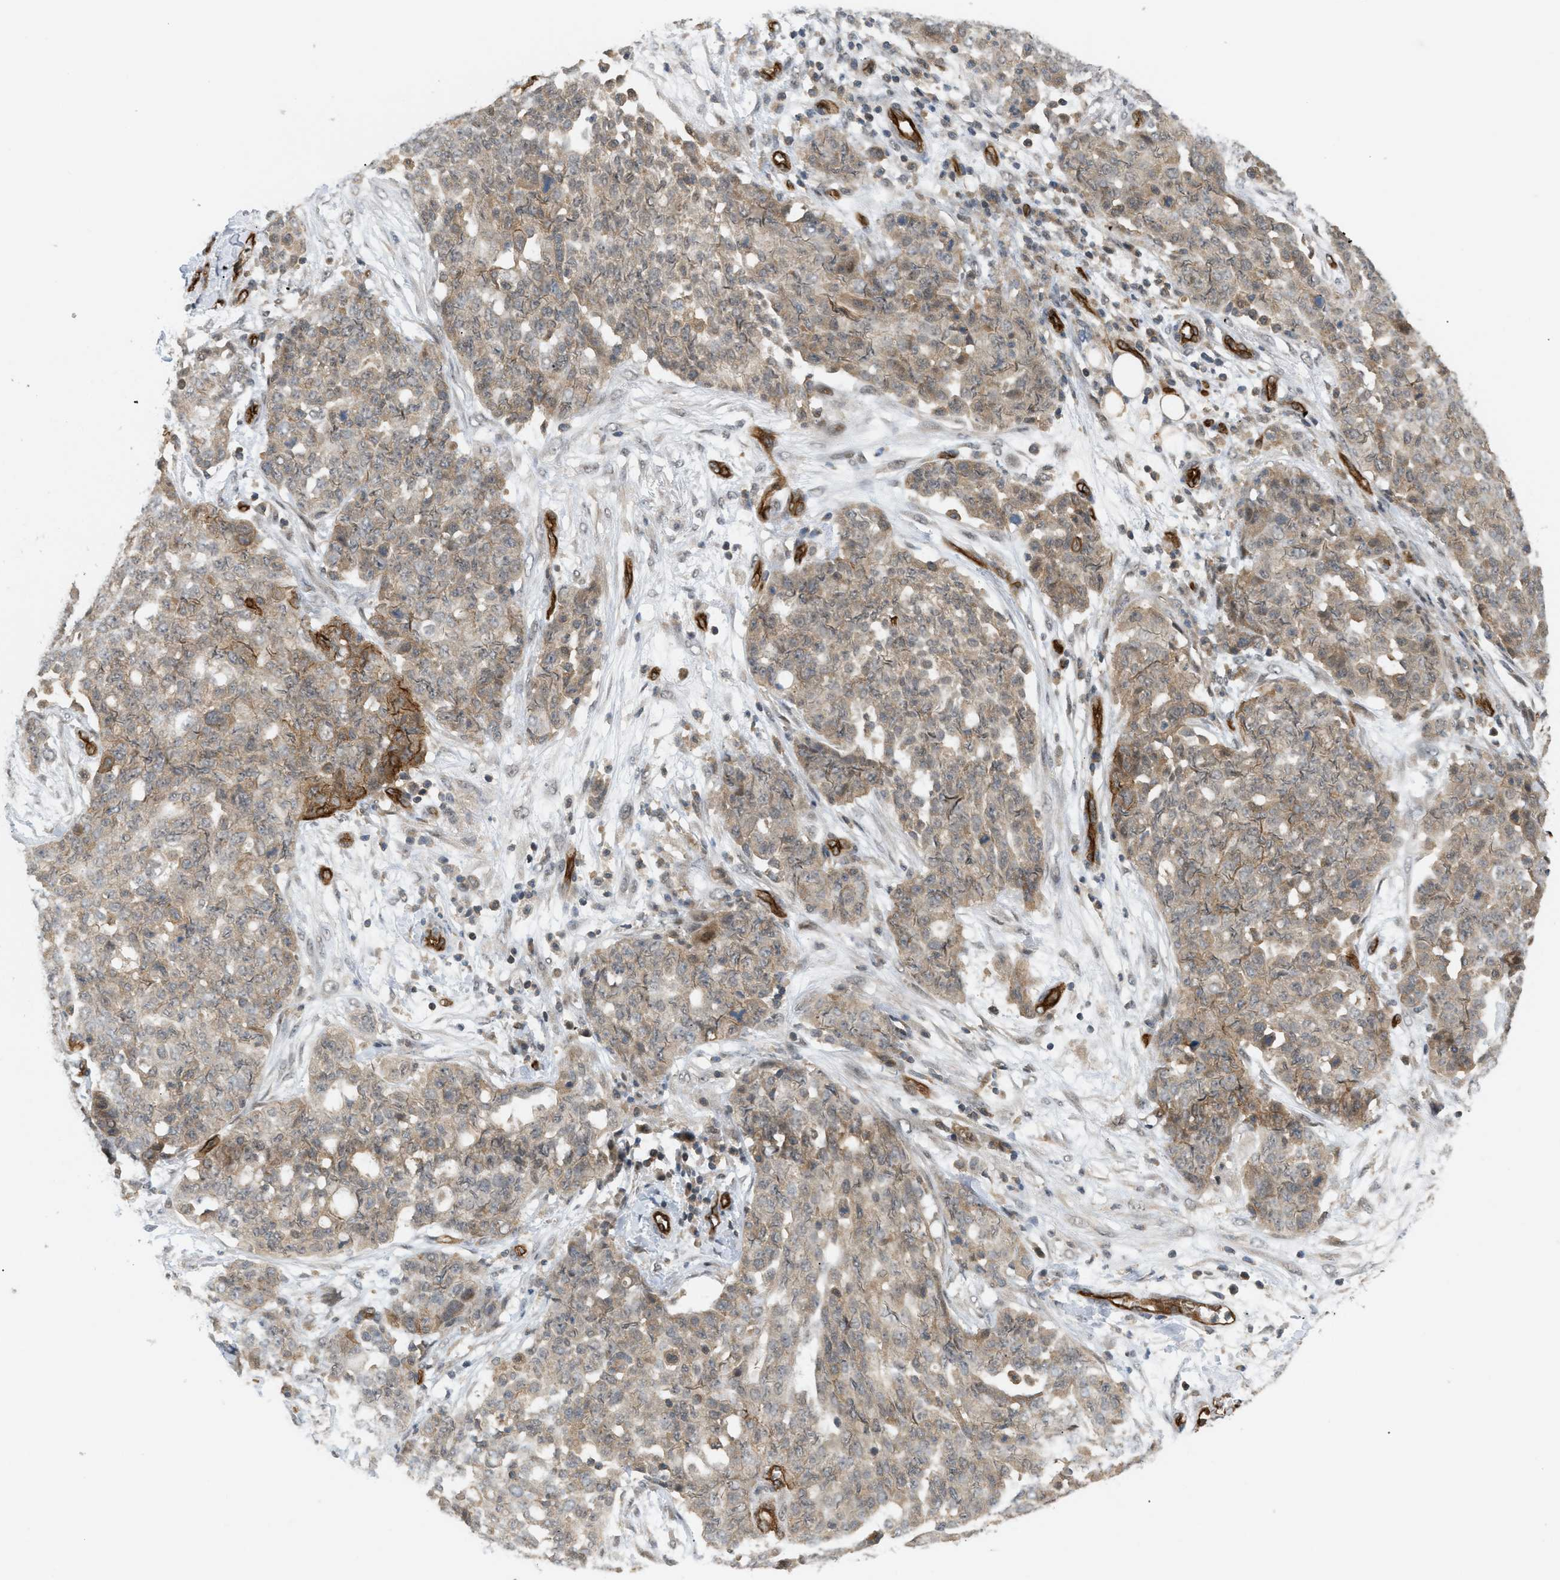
{"staining": {"intensity": "weak", "quantity": ">75%", "location": "cytoplasmic/membranous"}, "tissue": "ovarian cancer", "cell_type": "Tumor cells", "image_type": "cancer", "snomed": [{"axis": "morphology", "description": "Cystadenocarcinoma, serous, NOS"}, {"axis": "topography", "description": "Soft tissue"}, {"axis": "topography", "description": "Ovary"}], "caption": "Ovarian cancer stained for a protein (brown) shows weak cytoplasmic/membranous positive positivity in approximately >75% of tumor cells.", "gene": "PALMD", "patient": {"sex": "female", "age": 57}}